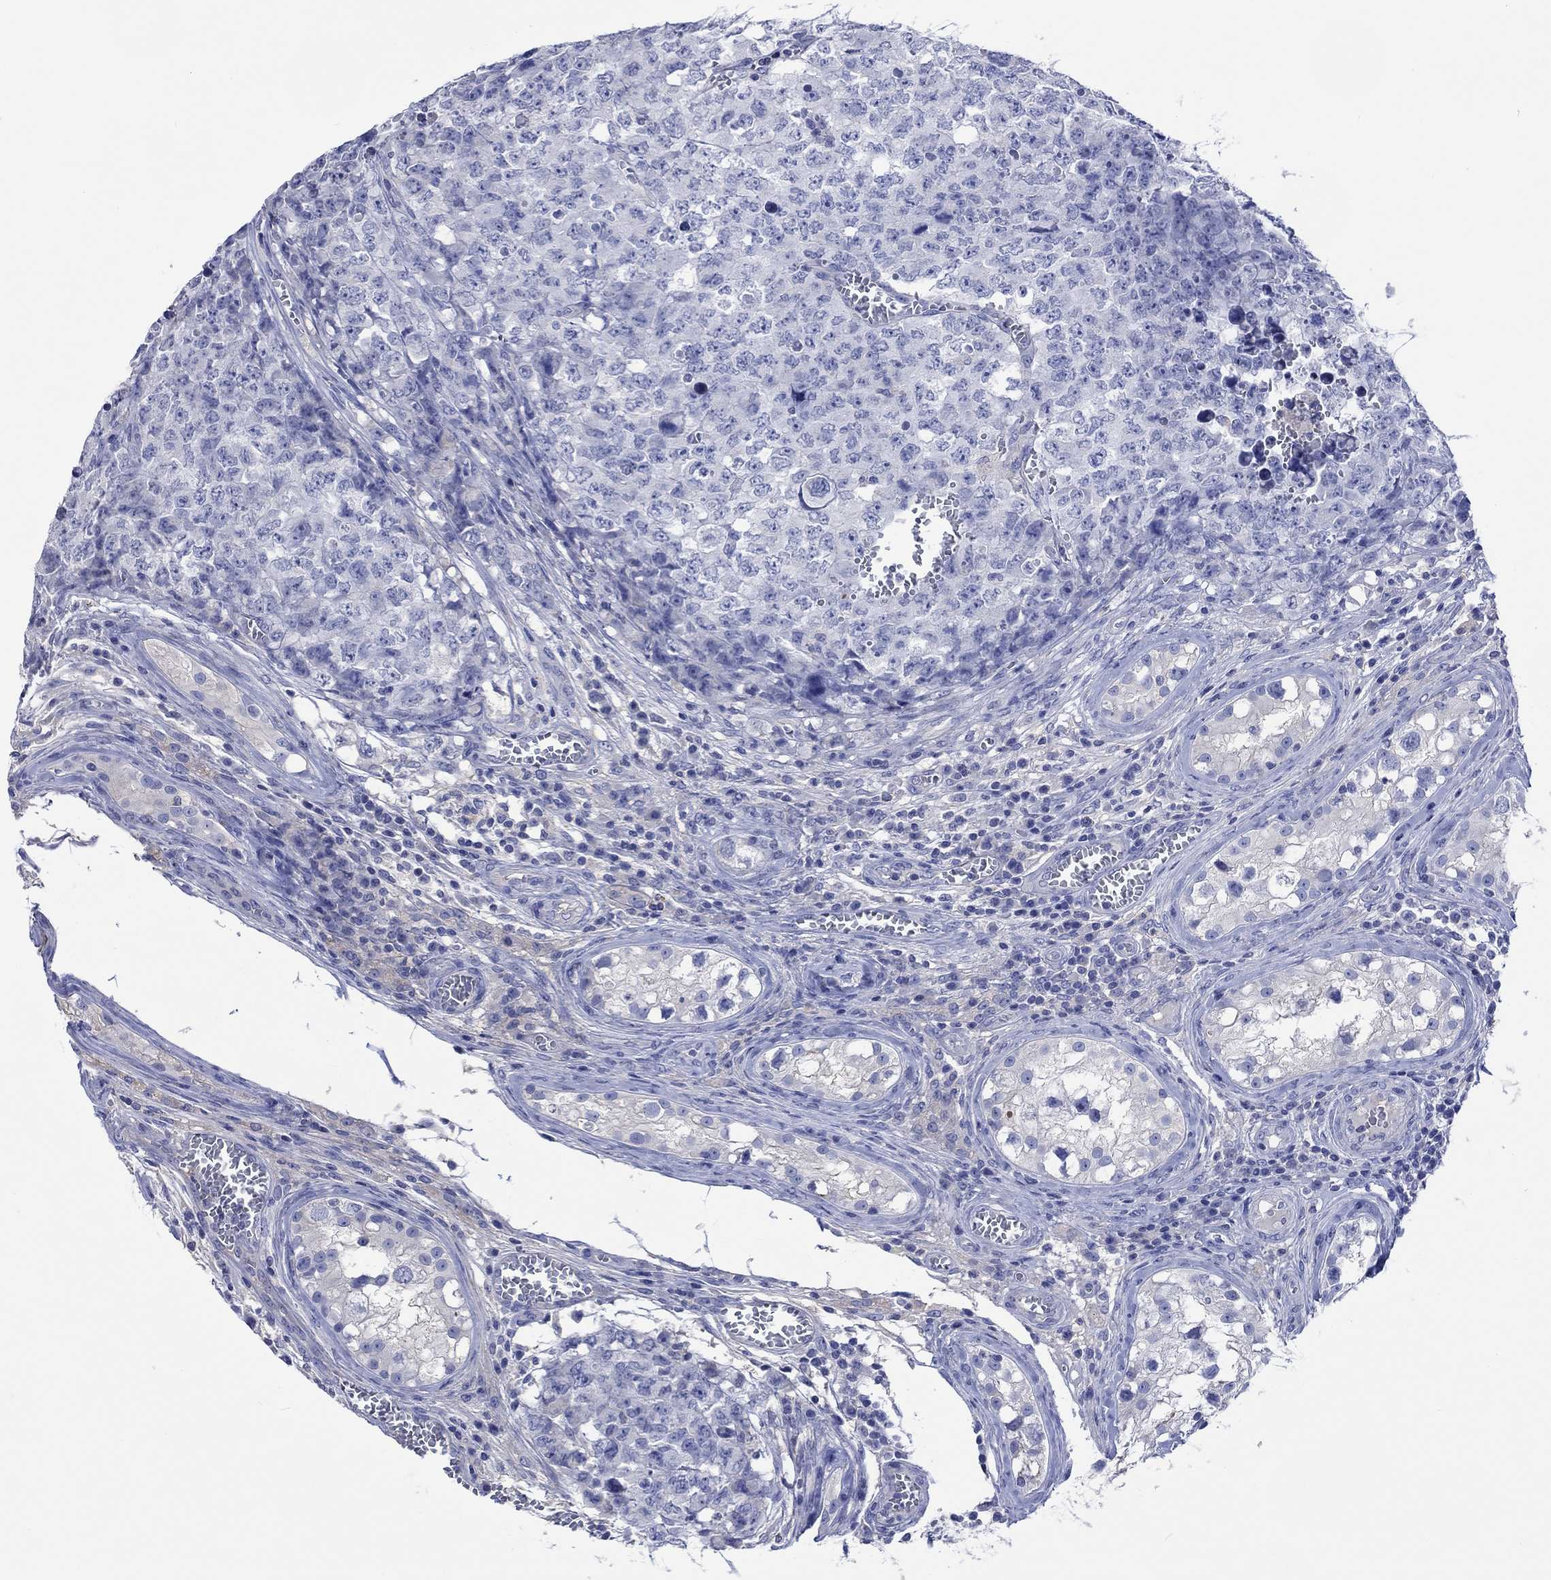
{"staining": {"intensity": "negative", "quantity": "none", "location": "none"}, "tissue": "testis cancer", "cell_type": "Tumor cells", "image_type": "cancer", "snomed": [{"axis": "morphology", "description": "Carcinoma, Embryonal, NOS"}, {"axis": "topography", "description": "Testis"}], "caption": "Immunohistochemistry (IHC) histopathology image of neoplastic tissue: human testis embryonal carcinoma stained with DAB (3,3'-diaminobenzidine) demonstrates no significant protein staining in tumor cells.", "gene": "TOMM20L", "patient": {"sex": "male", "age": 23}}